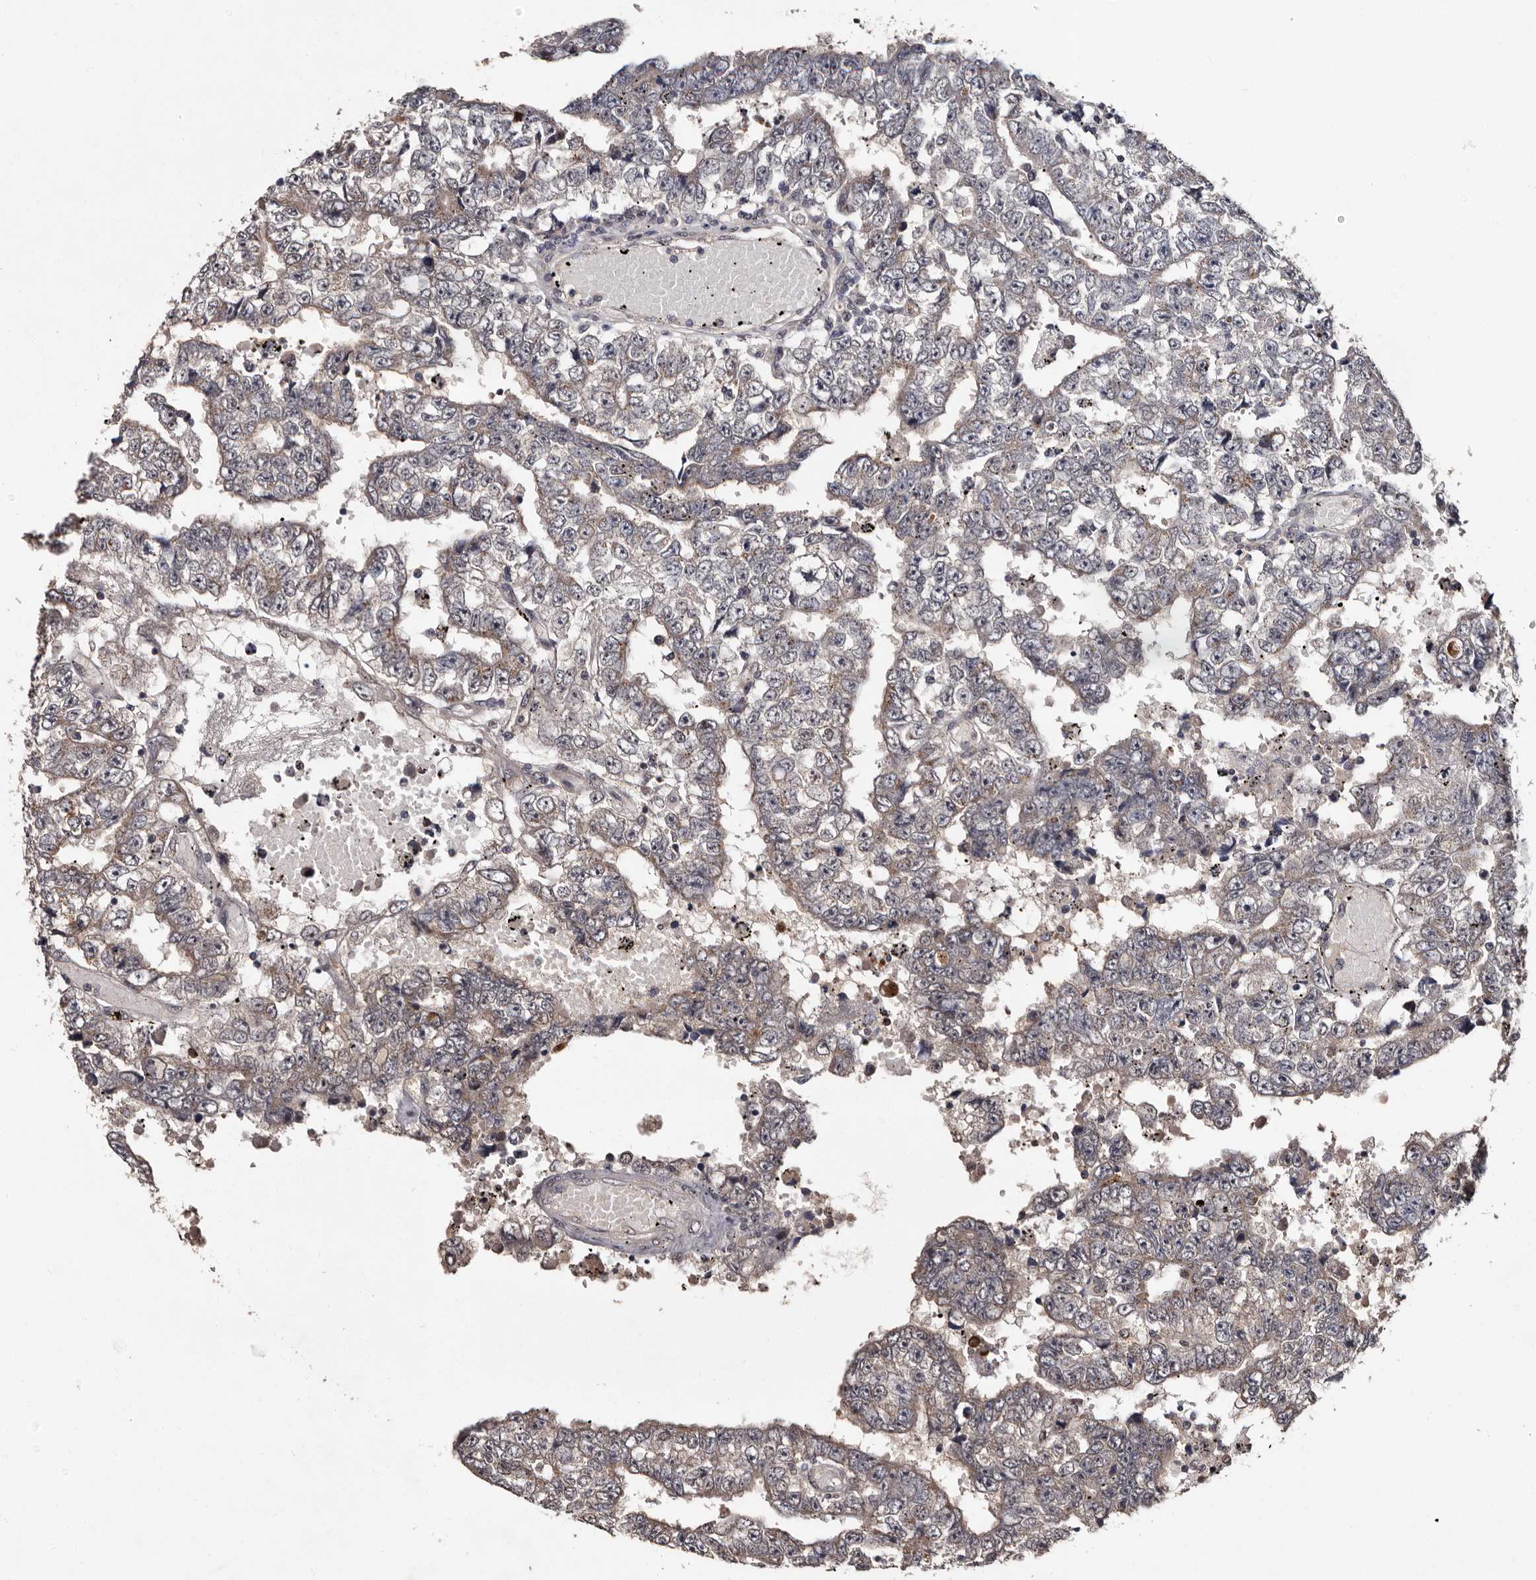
{"staining": {"intensity": "weak", "quantity": "25%-75%", "location": "cytoplasmic/membranous"}, "tissue": "testis cancer", "cell_type": "Tumor cells", "image_type": "cancer", "snomed": [{"axis": "morphology", "description": "Carcinoma, Embryonal, NOS"}, {"axis": "topography", "description": "Testis"}], "caption": "Immunohistochemistry photomicrograph of human embryonal carcinoma (testis) stained for a protein (brown), which exhibits low levels of weak cytoplasmic/membranous expression in about 25%-75% of tumor cells.", "gene": "MKRN3", "patient": {"sex": "male", "age": 25}}